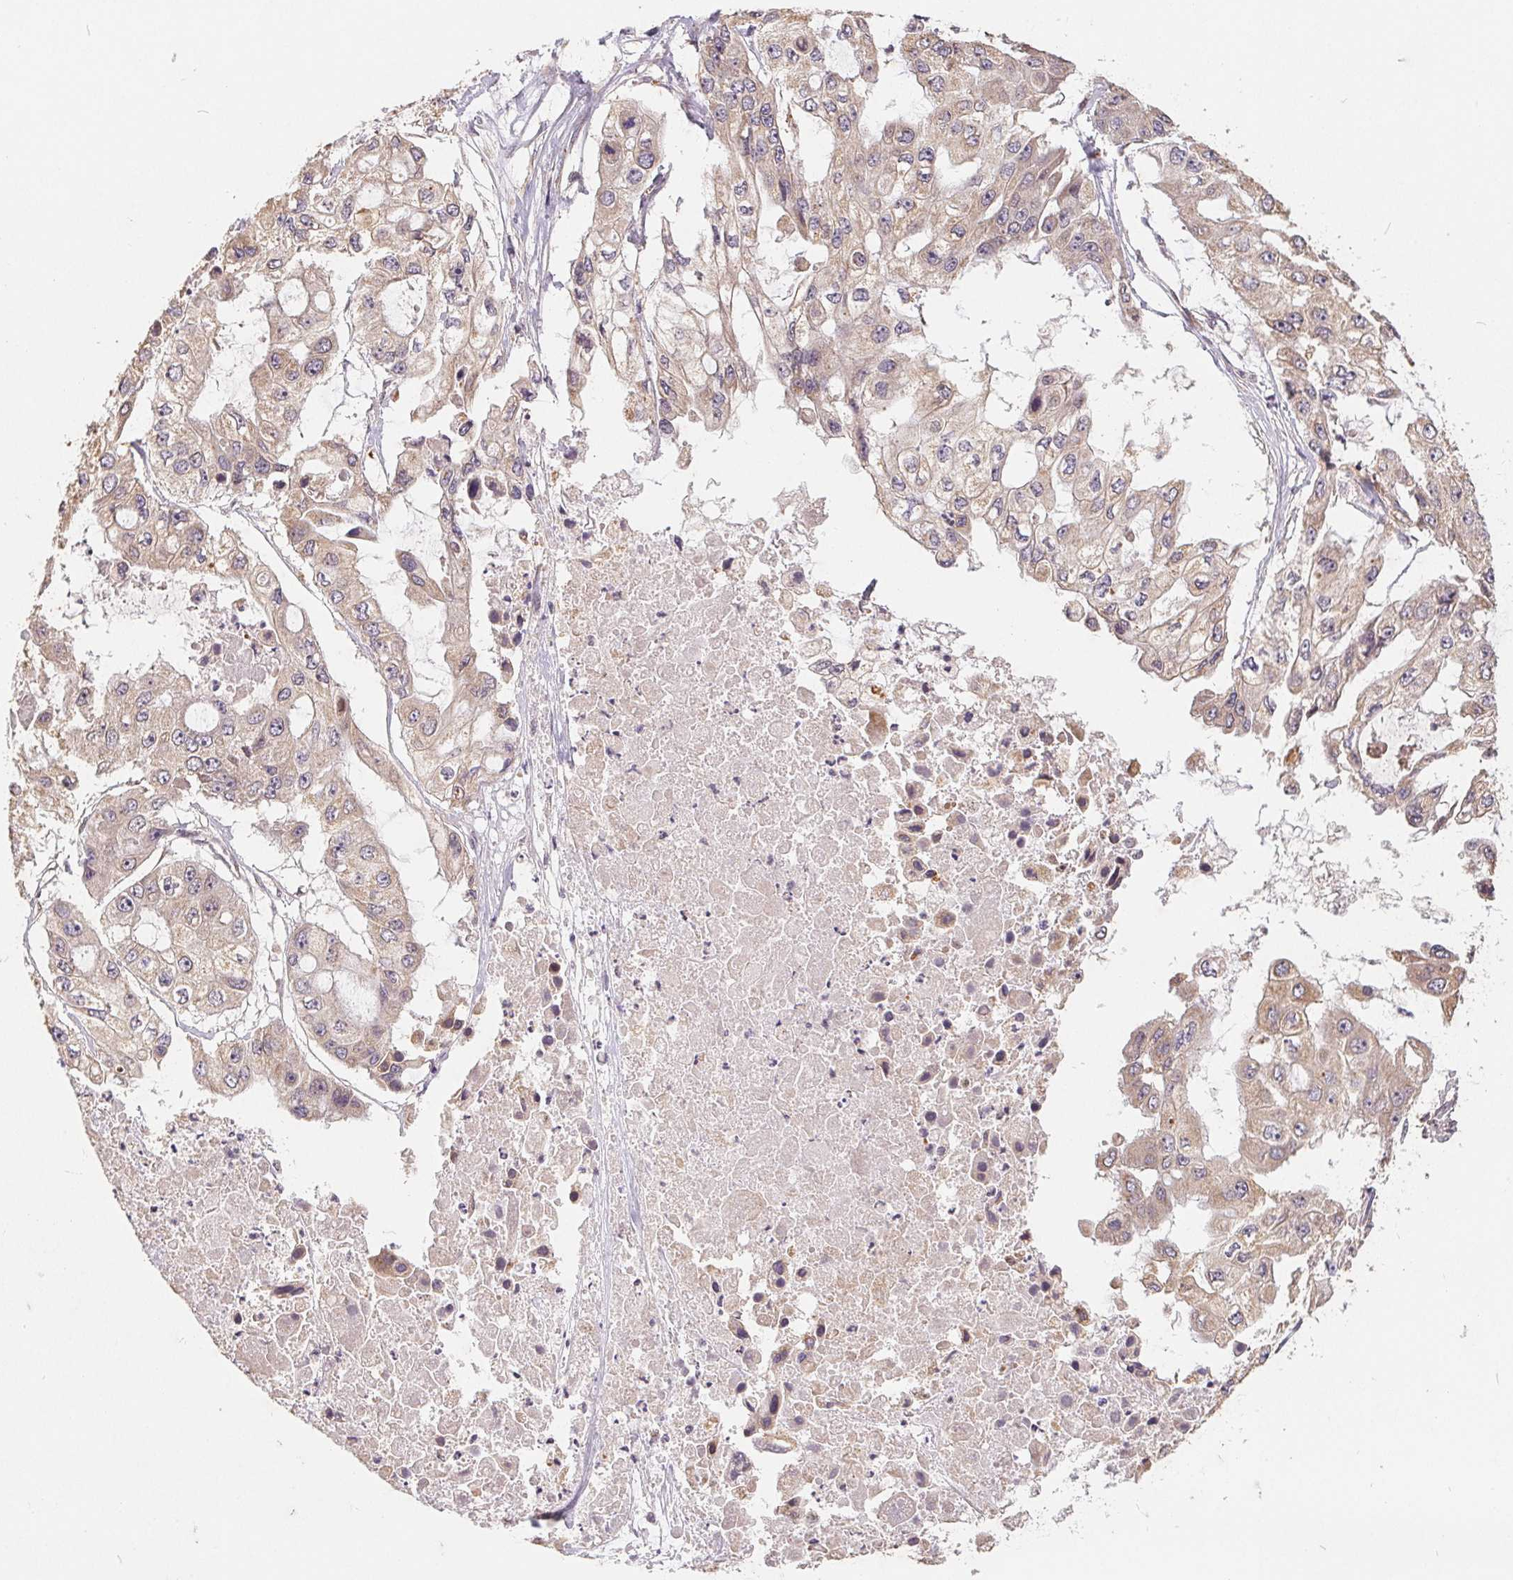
{"staining": {"intensity": "weak", "quantity": "<25%", "location": "cytoplasmic/membranous"}, "tissue": "ovarian cancer", "cell_type": "Tumor cells", "image_type": "cancer", "snomed": [{"axis": "morphology", "description": "Cystadenocarcinoma, serous, NOS"}, {"axis": "topography", "description": "Ovary"}], "caption": "There is no significant positivity in tumor cells of ovarian serous cystadenocarcinoma.", "gene": "CDIPT", "patient": {"sex": "female", "age": 56}}